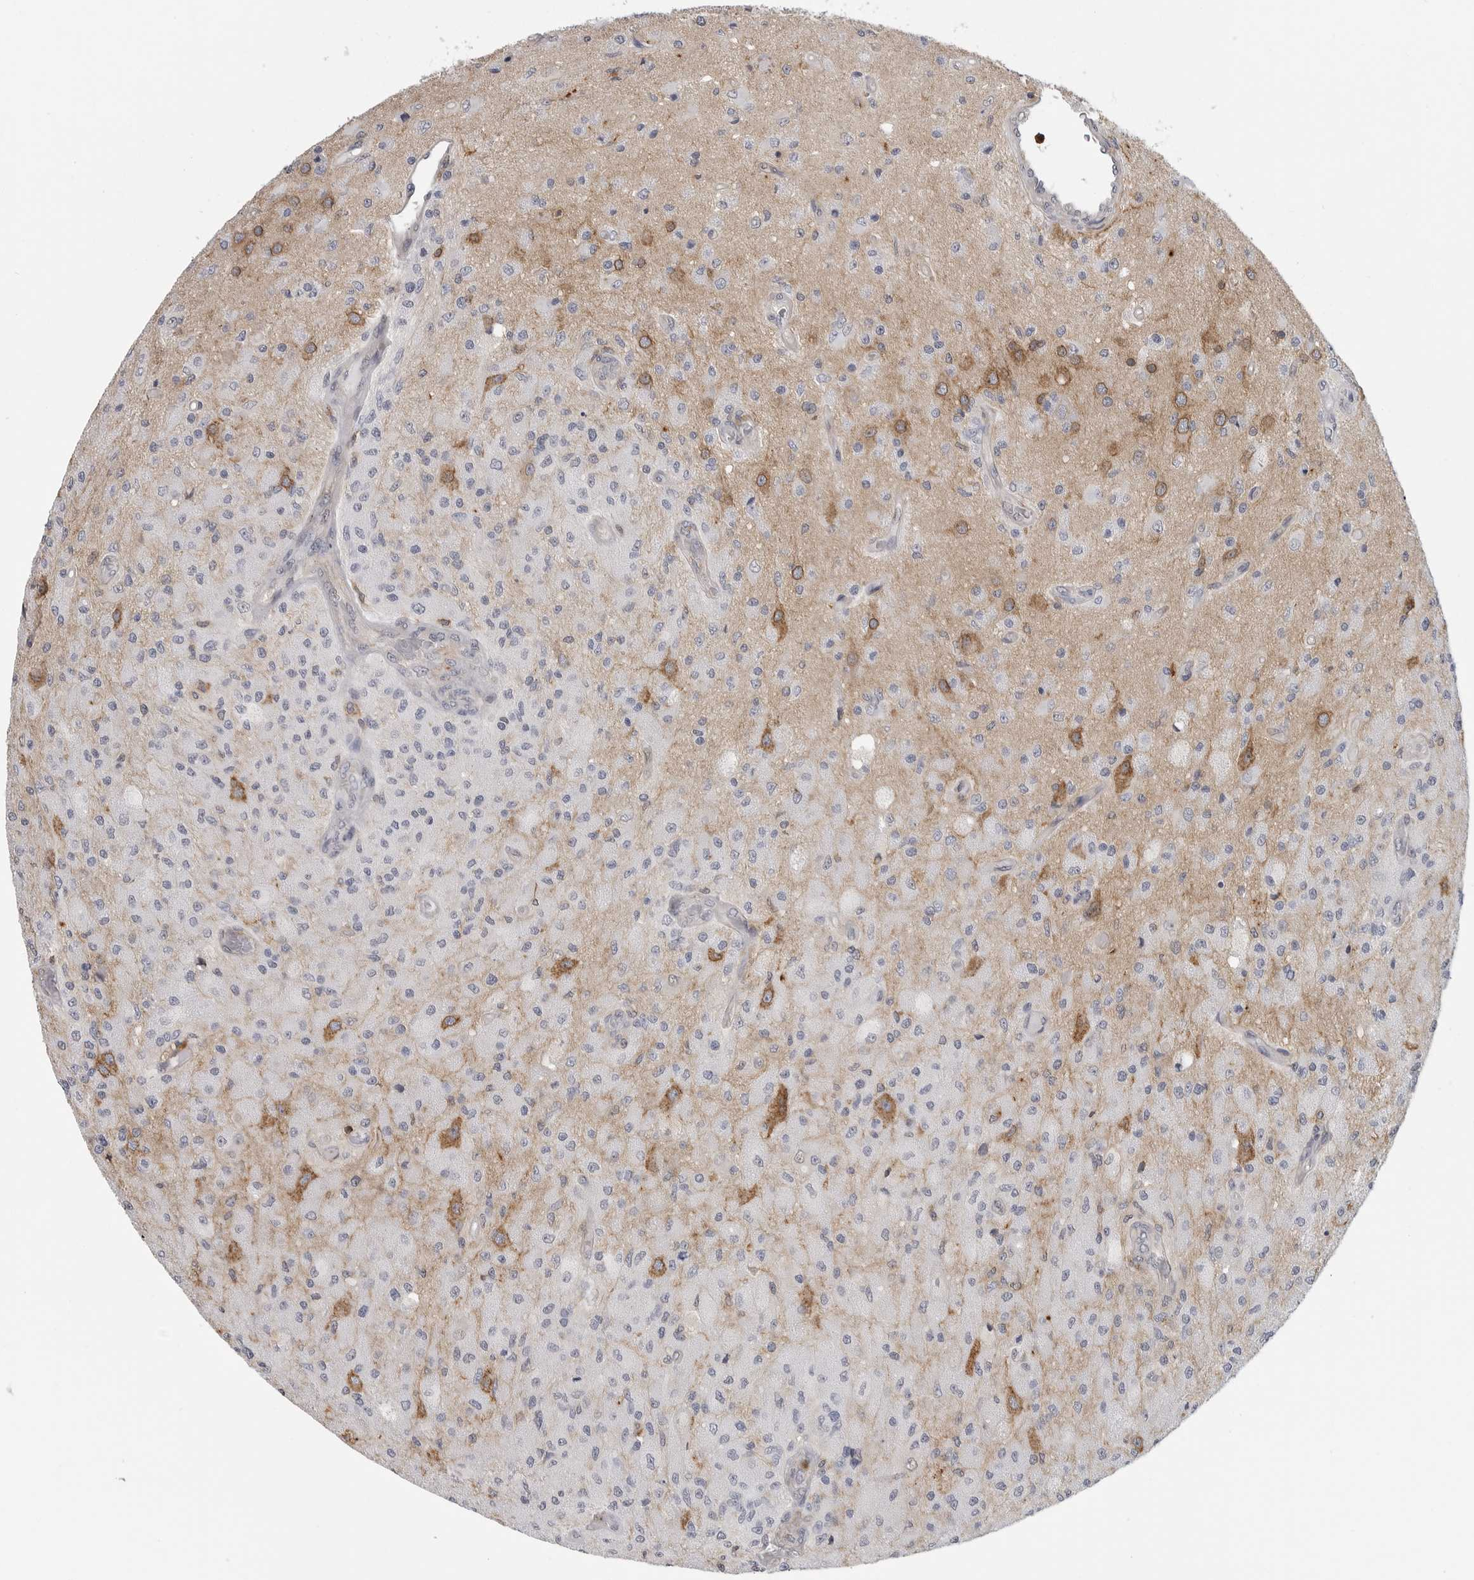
{"staining": {"intensity": "negative", "quantity": "none", "location": "none"}, "tissue": "glioma", "cell_type": "Tumor cells", "image_type": "cancer", "snomed": [{"axis": "morphology", "description": "Normal tissue, NOS"}, {"axis": "morphology", "description": "Glioma, malignant, High grade"}, {"axis": "topography", "description": "Cerebral cortex"}], "caption": "Immunohistochemistry of human malignant glioma (high-grade) displays no positivity in tumor cells. Brightfield microscopy of immunohistochemistry (IHC) stained with DAB (brown) and hematoxylin (blue), captured at high magnification.", "gene": "ANXA11", "patient": {"sex": "male", "age": 77}}